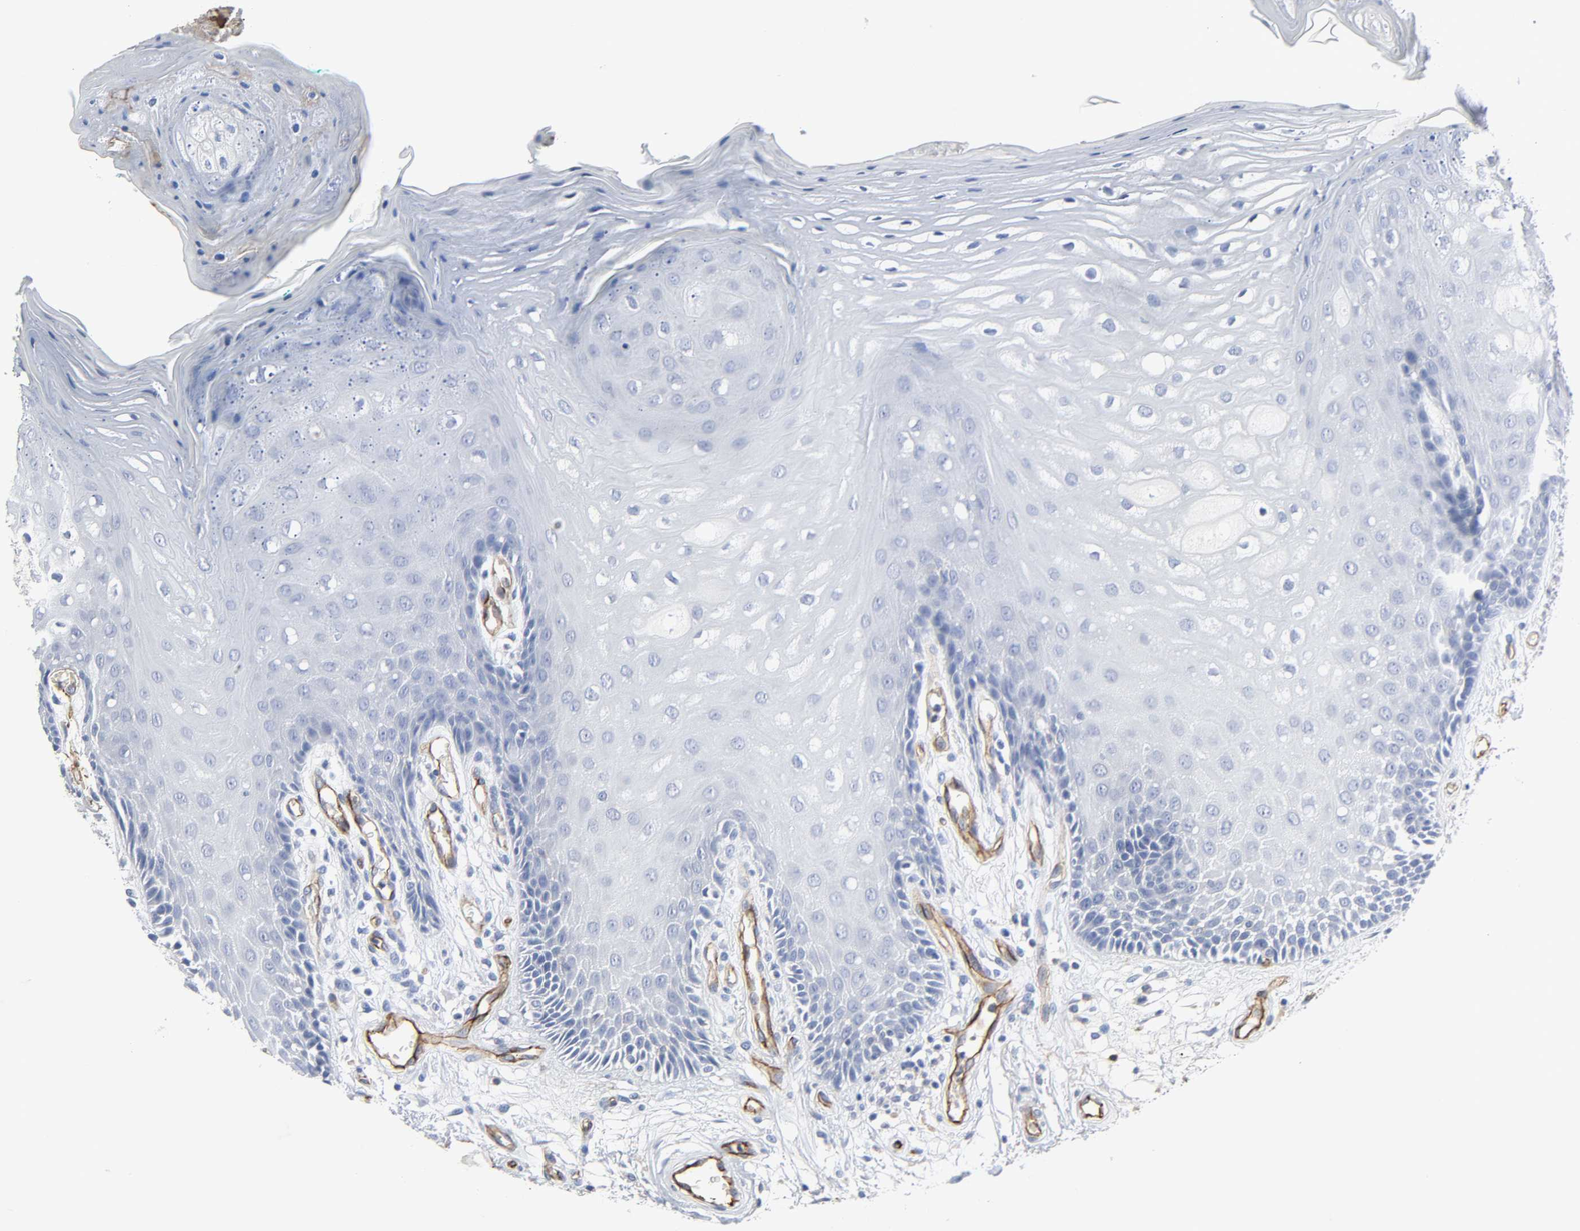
{"staining": {"intensity": "negative", "quantity": "none", "location": "none"}, "tissue": "oral mucosa", "cell_type": "Squamous epithelial cells", "image_type": "normal", "snomed": [{"axis": "morphology", "description": "Normal tissue, NOS"}, {"axis": "morphology", "description": "Squamous cell carcinoma, NOS"}, {"axis": "topography", "description": "Skeletal muscle"}, {"axis": "topography", "description": "Oral tissue"}, {"axis": "topography", "description": "Head-Neck"}], "caption": "Immunohistochemical staining of benign oral mucosa shows no significant positivity in squamous epithelial cells. (DAB IHC visualized using brightfield microscopy, high magnification).", "gene": "PECAM1", "patient": {"sex": "female", "age": 84}}